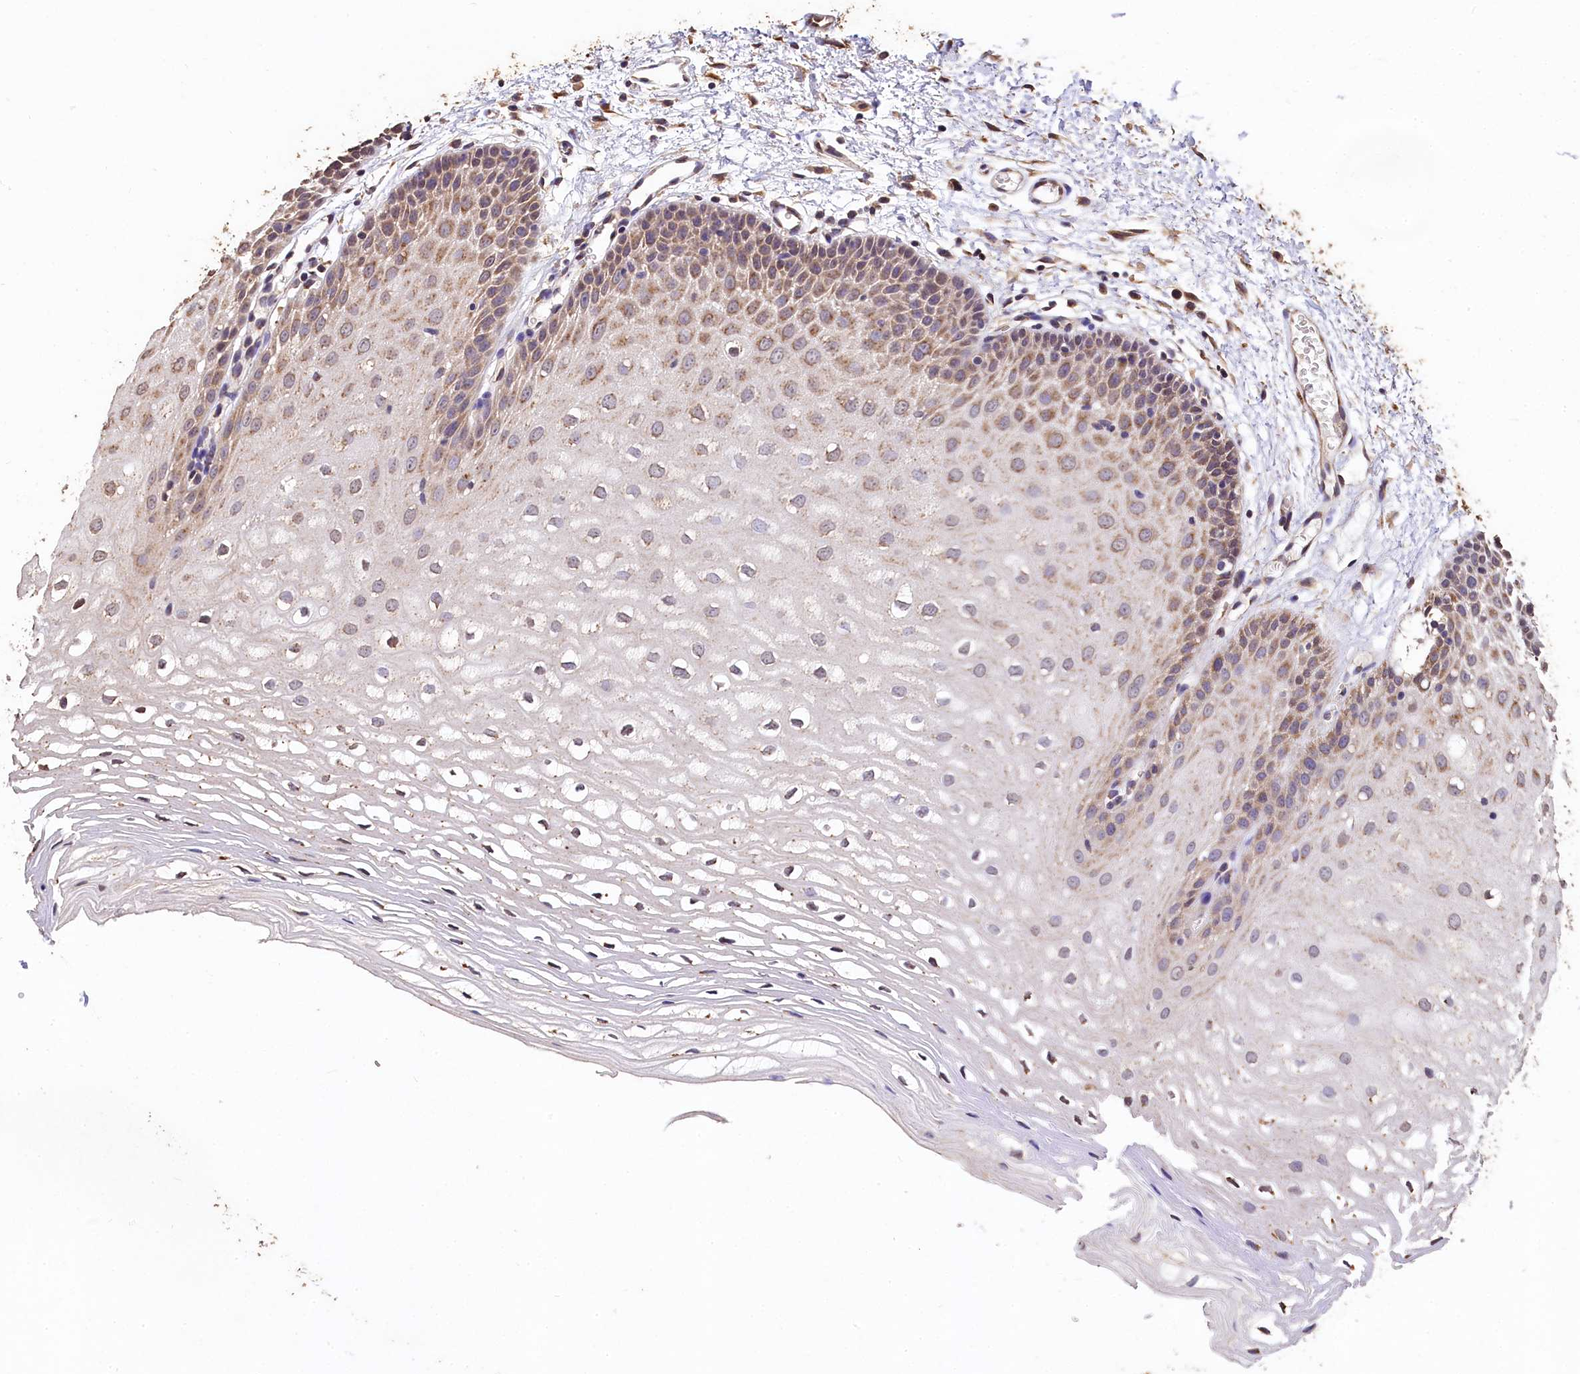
{"staining": {"intensity": "moderate", "quantity": "25%-75%", "location": "cytoplasmic/membranous"}, "tissue": "oral mucosa", "cell_type": "Squamous epithelial cells", "image_type": "normal", "snomed": [{"axis": "morphology", "description": "Normal tissue, NOS"}, {"axis": "topography", "description": "Oral tissue"}, {"axis": "topography", "description": "Tounge, NOS"}], "caption": "Immunohistochemistry of benign oral mucosa demonstrates medium levels of moderate cytoplasmic/membranous staining in about 25%-75% of squamous epithelial cells. (DAB = brown stain, brightfield microscopy at high magnification).", "gene": "LSM4", "patient": {"sex": "female", "age": 73}}